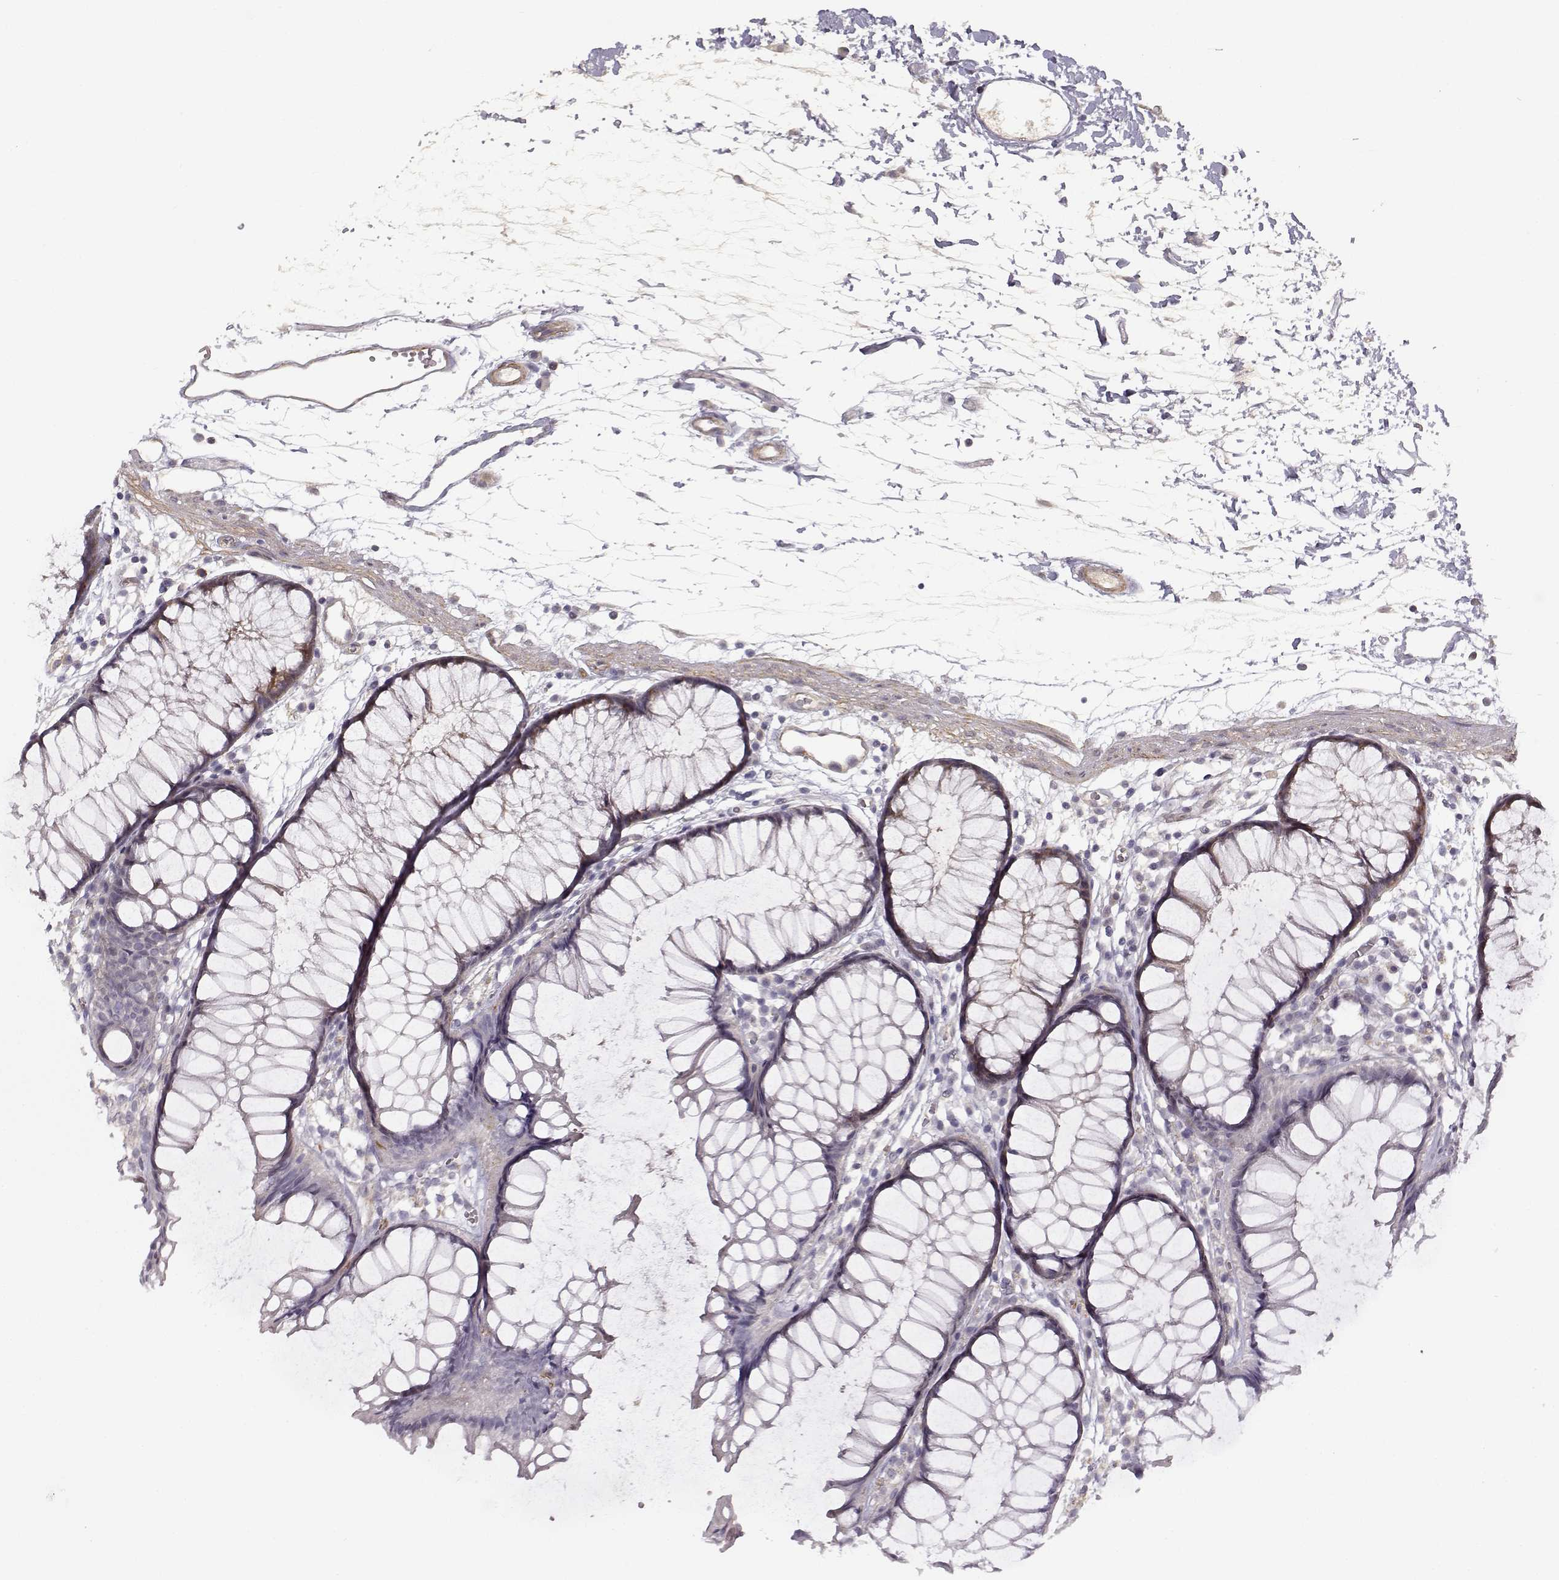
{"staining": {"intensity": "weak", "quantity": "<25%", "location": "cytoplasmic/membranous"}, "tissue": "colon", "cell_type": "Endothelial cells", "image_type": "normal", "snomed": [{"axis": "morphology", "description": "Normal tissue, NOS"}, {"axis": "morphology", "description": "Adenocarcinoma, NOS"}, {"axis": "topography", "description": "Colon"}], "caption": "Endothelial cells show no significant expression in normal colon. Brightfield microscopy of immunohistochemistry stained with DAB (brown) and hematoxylin (blue), captured at high magnification.", "gene": "RGS9BP", "patient": {"sex": "male", "age": 65}}